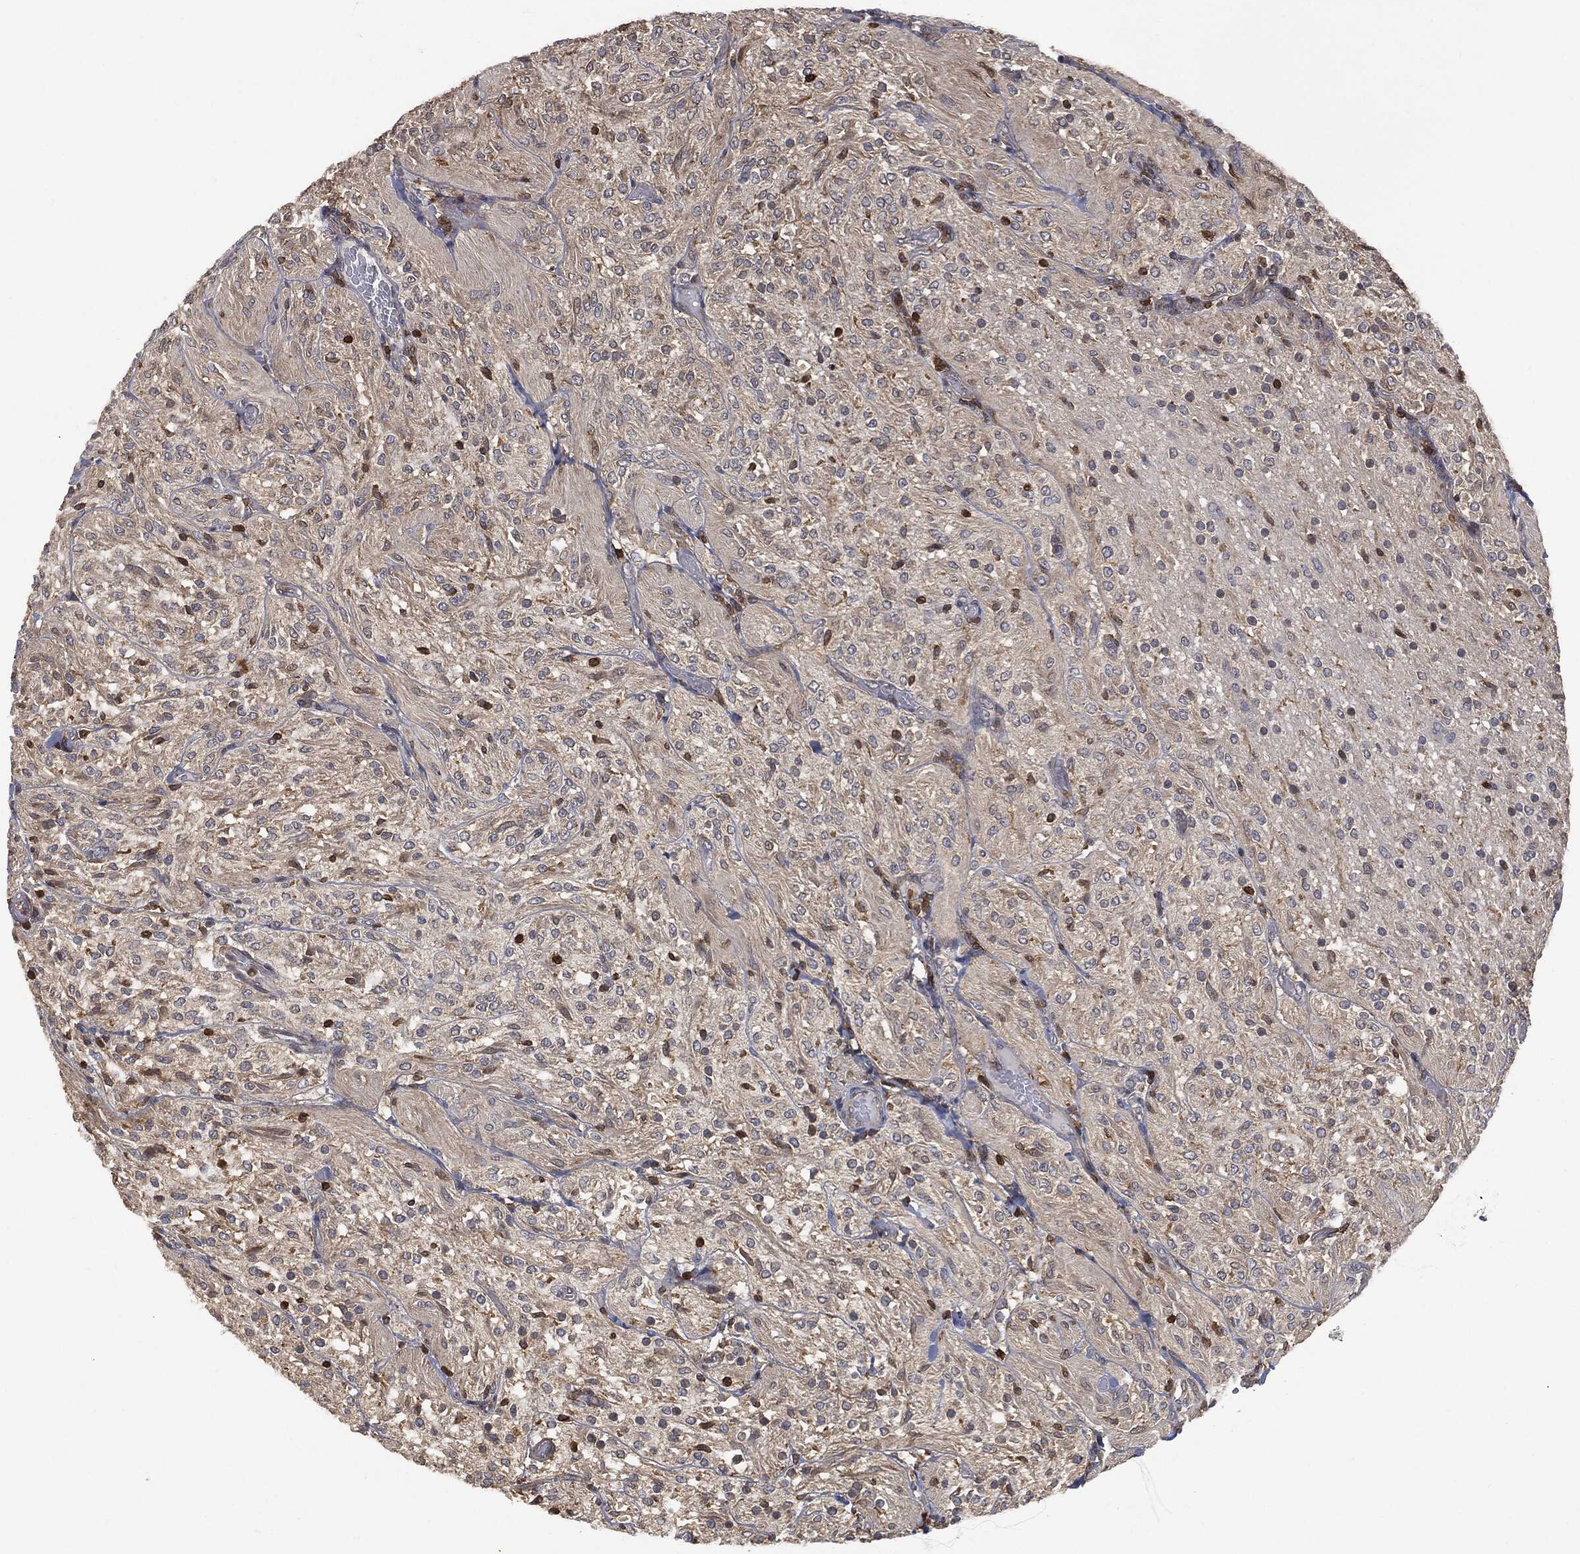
{"staining": {"intensity": "weak", "quantity": "25%-75%", "location": "cytoplasmic/membranous"}, "tissue": "glioma", "cell_type": "Tumor cells", "image_type": "cancer", "snomed": [{"axis": "morphology", "description": "Glioma, malignant, Low grade"}, {"axis": "topography", "description": "Brain"}], "caption": "Immunohistochemistry (IHC) photomicrograph of human malignant glioma (low-grade) stained for a protein (brown), which displays low levels of weak cytoplasmic/membranous expression in approximately 25%-75% of tumor cells.", "gene": "PSMB10", "patient": {"sex": "male", "age": 3}}